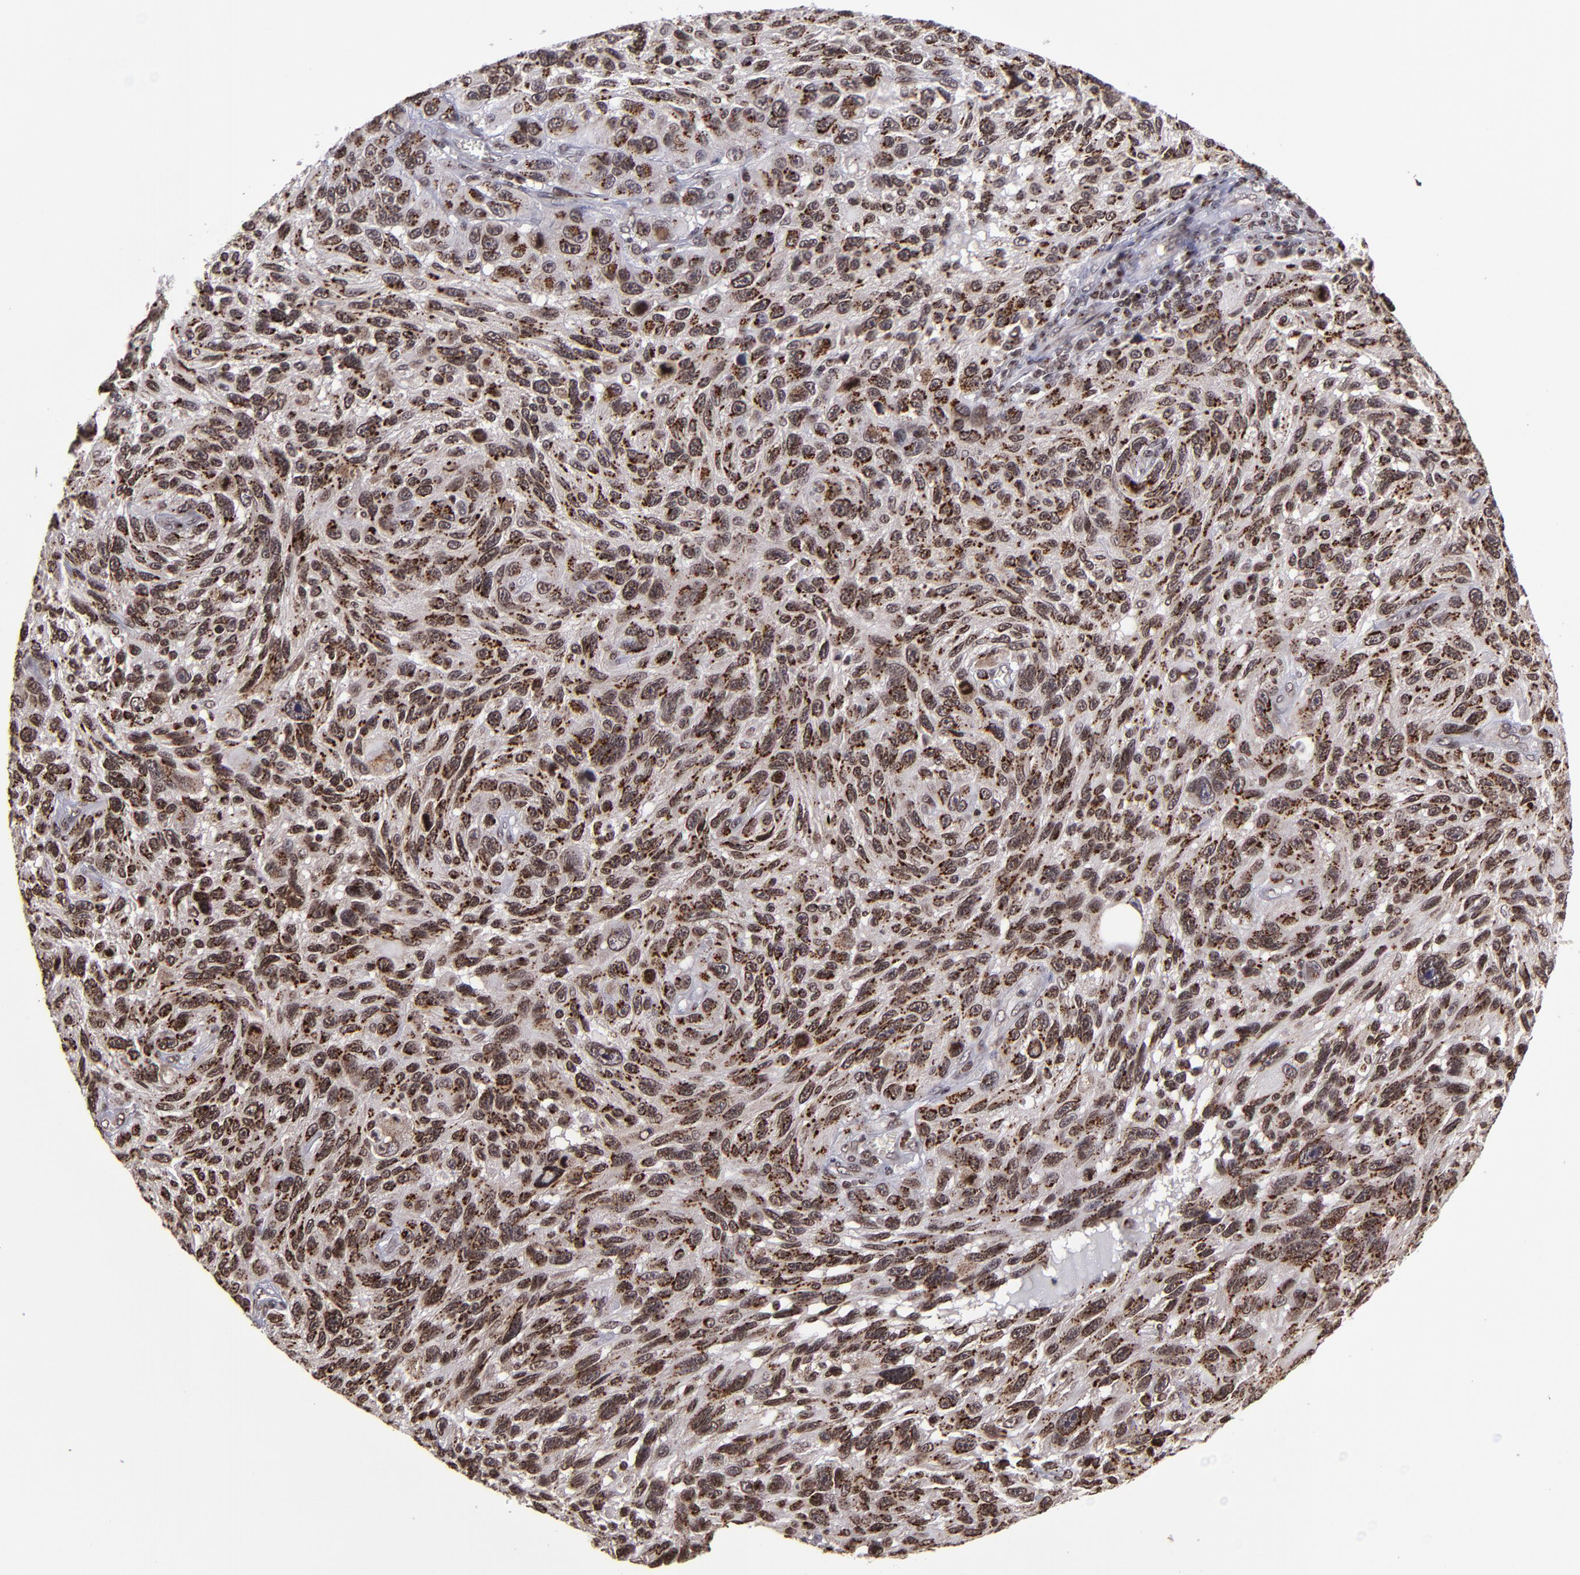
{"staining": {"intensity": "strong", "quantity": ">75%", "location": "cytoplasmic/membranous,nuclear"}, "tissue": "melanoma", "cell_type": "Tumor cells", "image_type": "cancer", "snomed": [{"axis": "morphology", "description": "Malignant melanoma, NOS"}, {"axis": "topography", "description": "Skin"}], "caption": "This photomicrograph displays immunohistochemistry (IHC) staining of human melanoma, with high strong cytoplasmic/membranous and nuclear positivity in about >75% of tumor cells.", "gene": "CSDC2", "patient": {"sex": "male", "age": 53}}